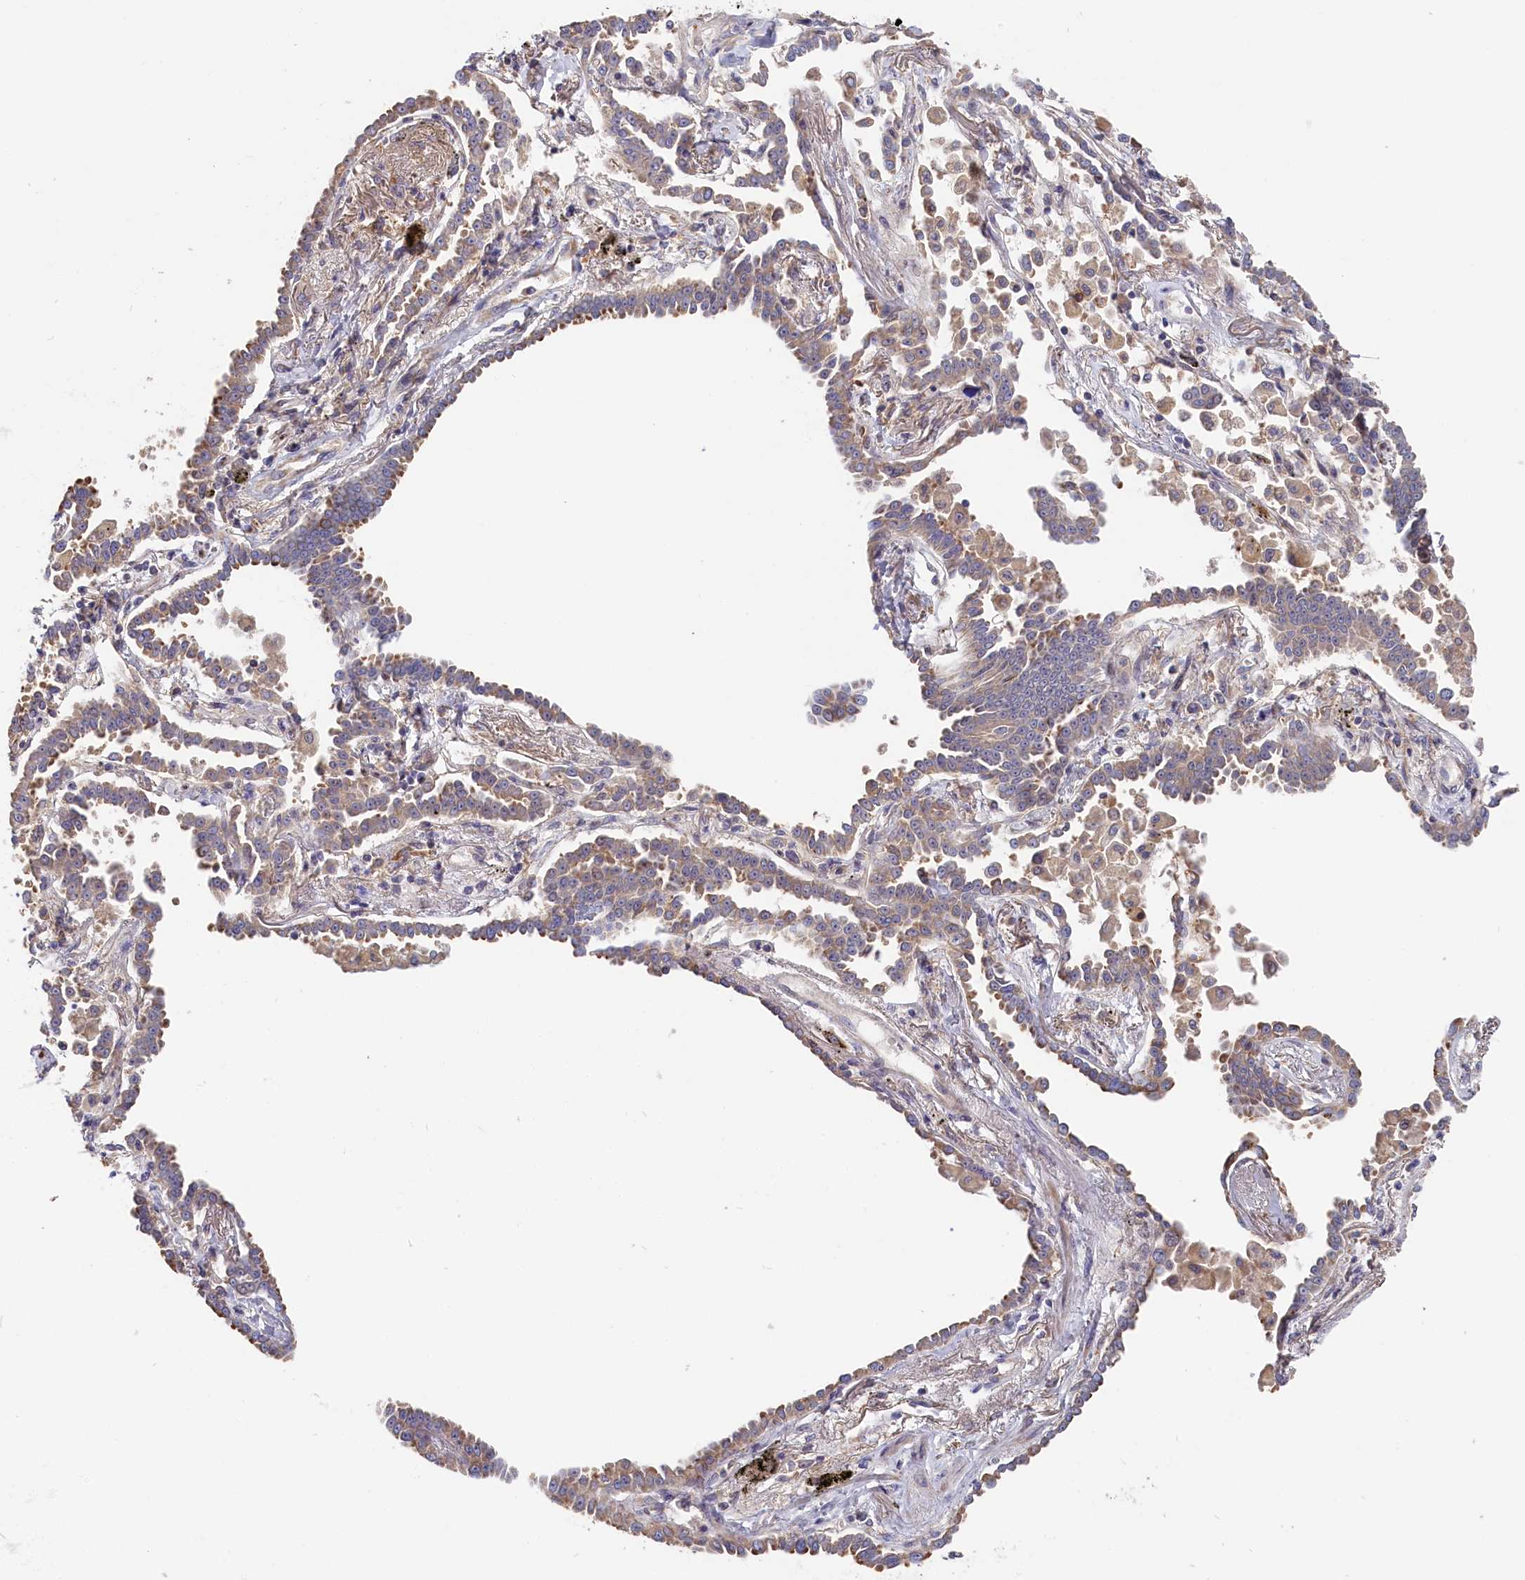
{"staining": {"intensity": "weak", "quantity": "25%-75%", "location": "cytoplasmic/membranous"}, "tissue": "lung cancer", "cell_type": "Tumor cells", "image_type": "cancer", "snomed": [{"axis": "morphology", "description": "Adenocarcinoma, NOS"}, {"axis": "topography", "description": "Lung"}], "caption": "Protein expression by immunohistochemistry reveals weak cytoplasmic/membranous expression in about 25%-75% of tumor cells in adenocarcinoma (lung).", "gene": "CEP44", "patient": {"sex": "male", "age": 67}}